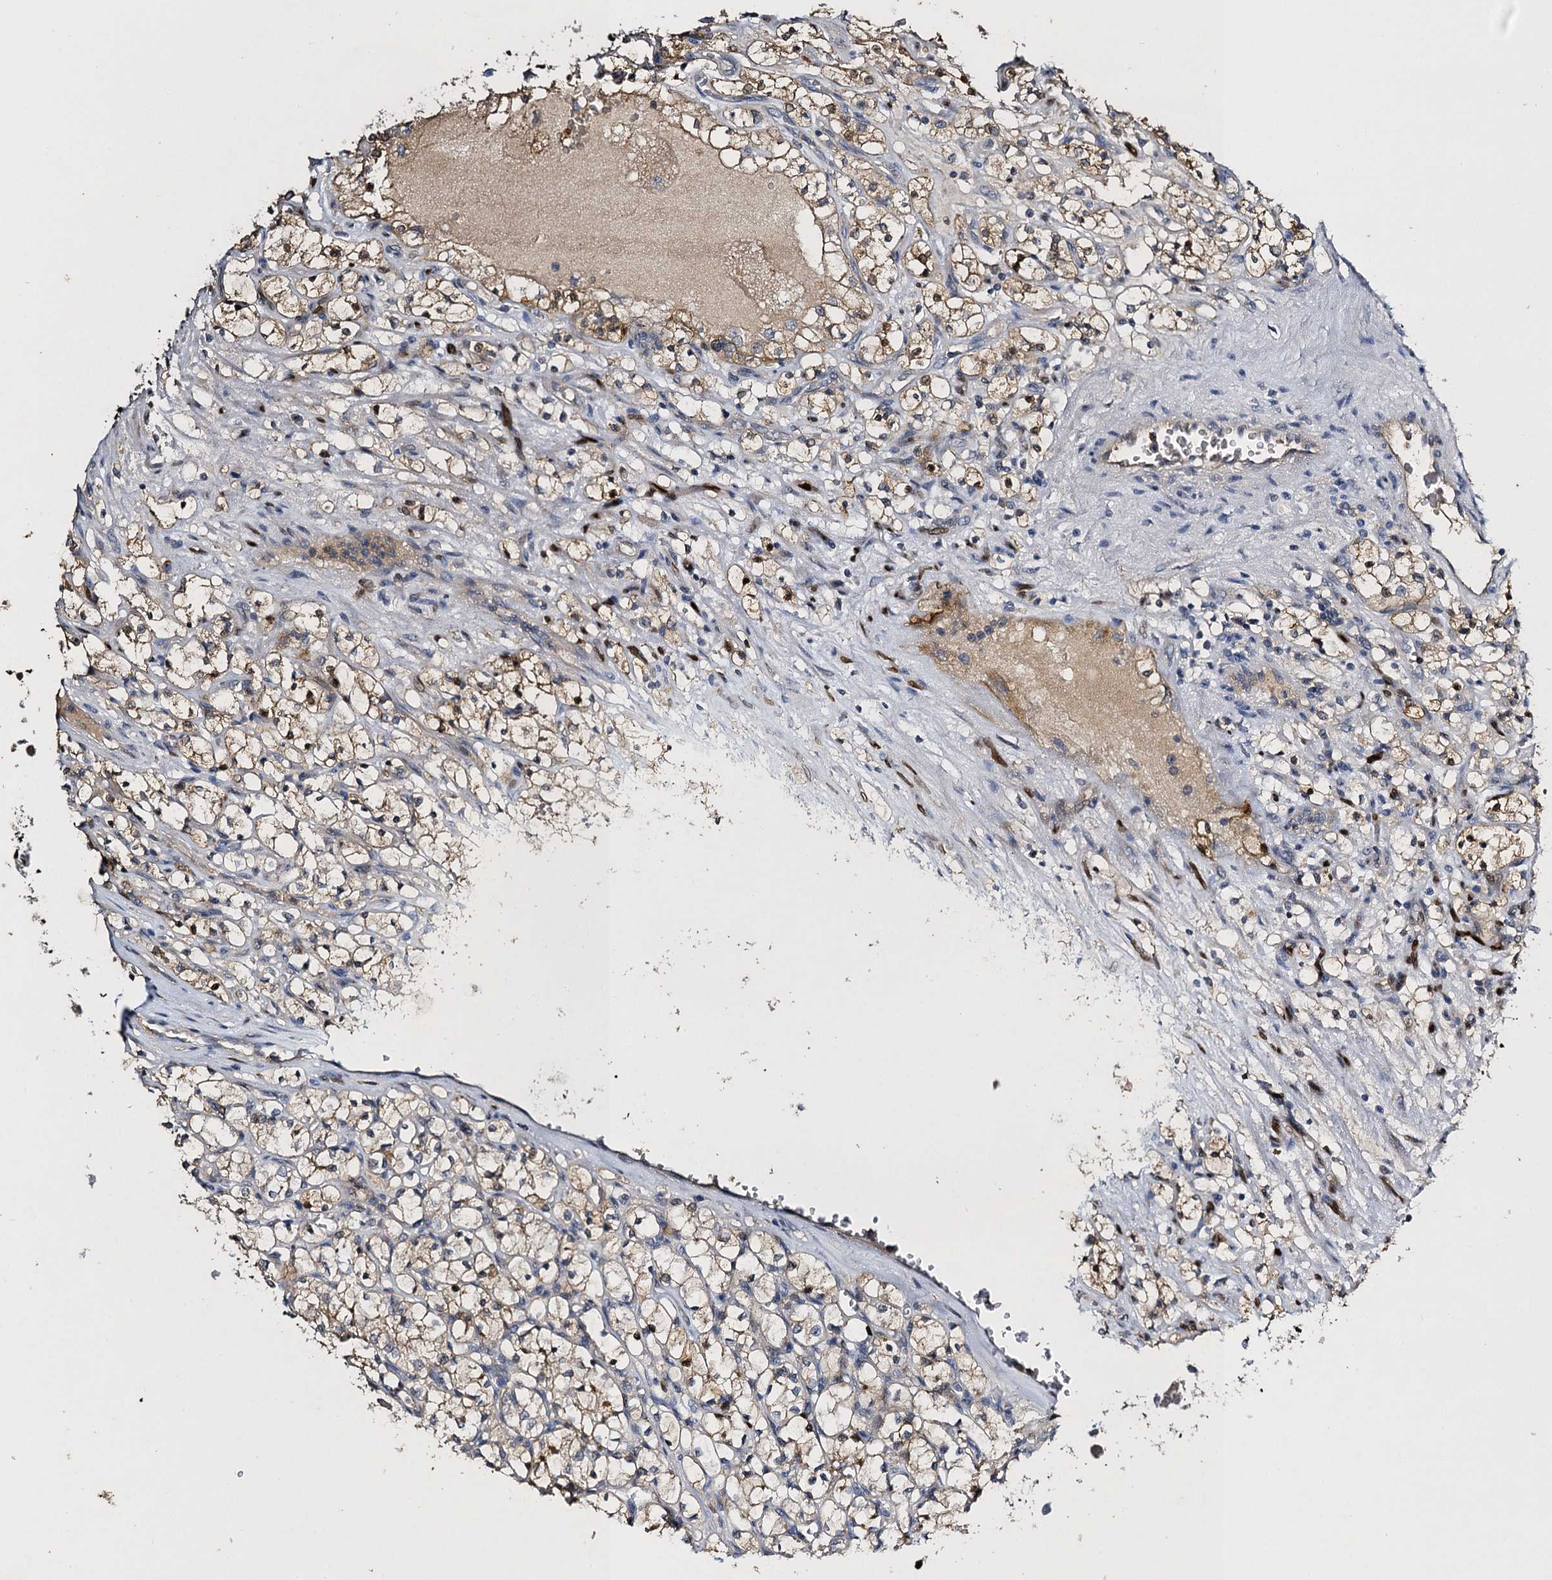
{"staining": {"intensity": "weak", "quantity": ">75%", "location": "cytoplasmic/membranous"}, "tissue": "renal cancer", "cell_type": "Tumor cells", "image_type": "cancer", "snomed": [{"axis": "morphology", "description": "Adenocarcinoma, NOS"}, {"axis": "topography", "description": "Kidney"}], "caption": "Protein staining exhibits weak cytoplasmic/membranous staining in approximately >75% of tumor cells in renal cancer.", "gene": "SLC11A2", "patient": {"sex": "female", "age": 69}}